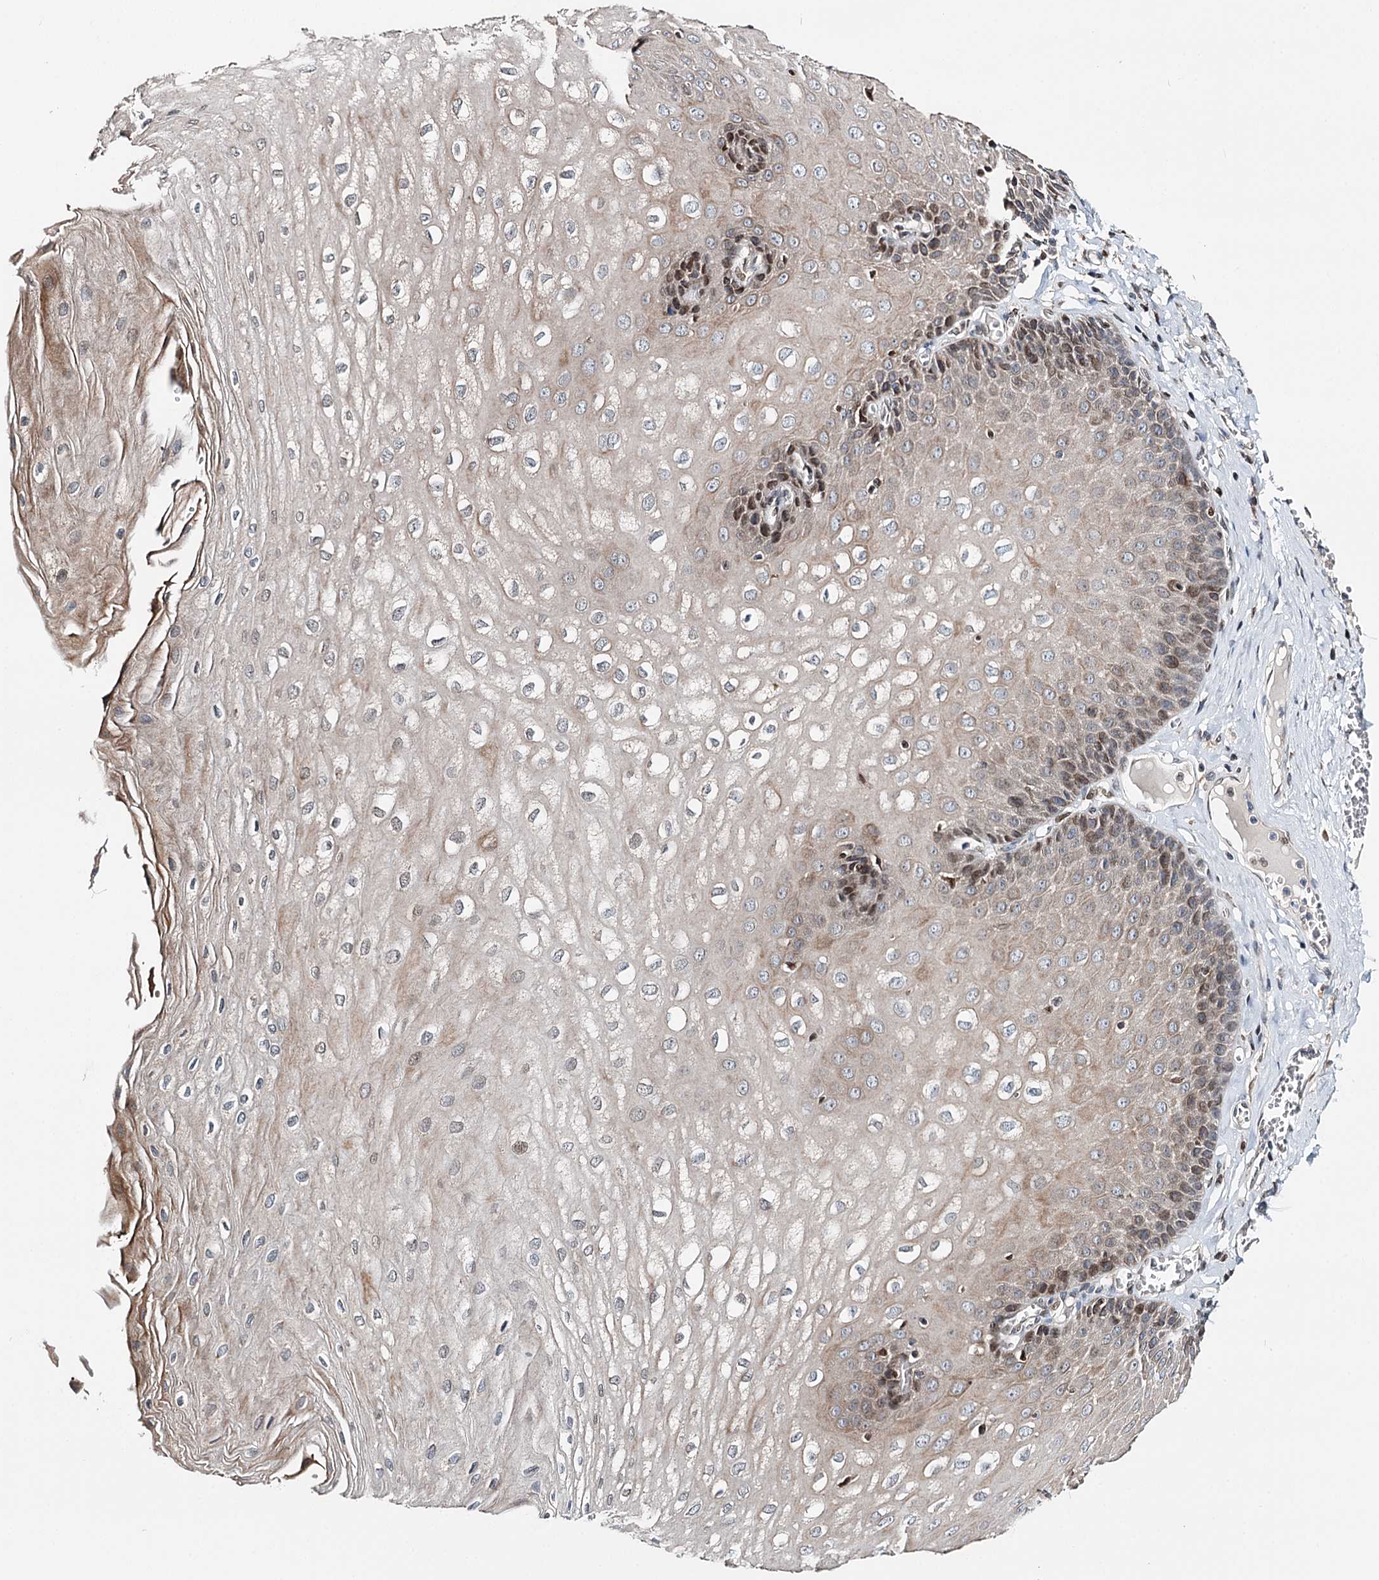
{"staining": {"intensity": "moderate", "quantity": "25%-75%", "location": "cytoplasmic/membranous"}, "tissue": "esophagus", "cell_type": "Squamous epithelial cells", "image_type": "normal", "snomed": [{"axis": "morphology", "description": "Normal tissue, NOS"}, {"axis": "topography", "description": "Esophagus"}], "caption": "This photomicrograph reveals immunohistochemistry (IHC) staining of benign esophagus, with medium moderate cytoplasmic/membranous expression in about 25%-75% of squamous epithelial cells.", "gene": "CFAP46", "patient": {"sex": "male", "age": 60}}